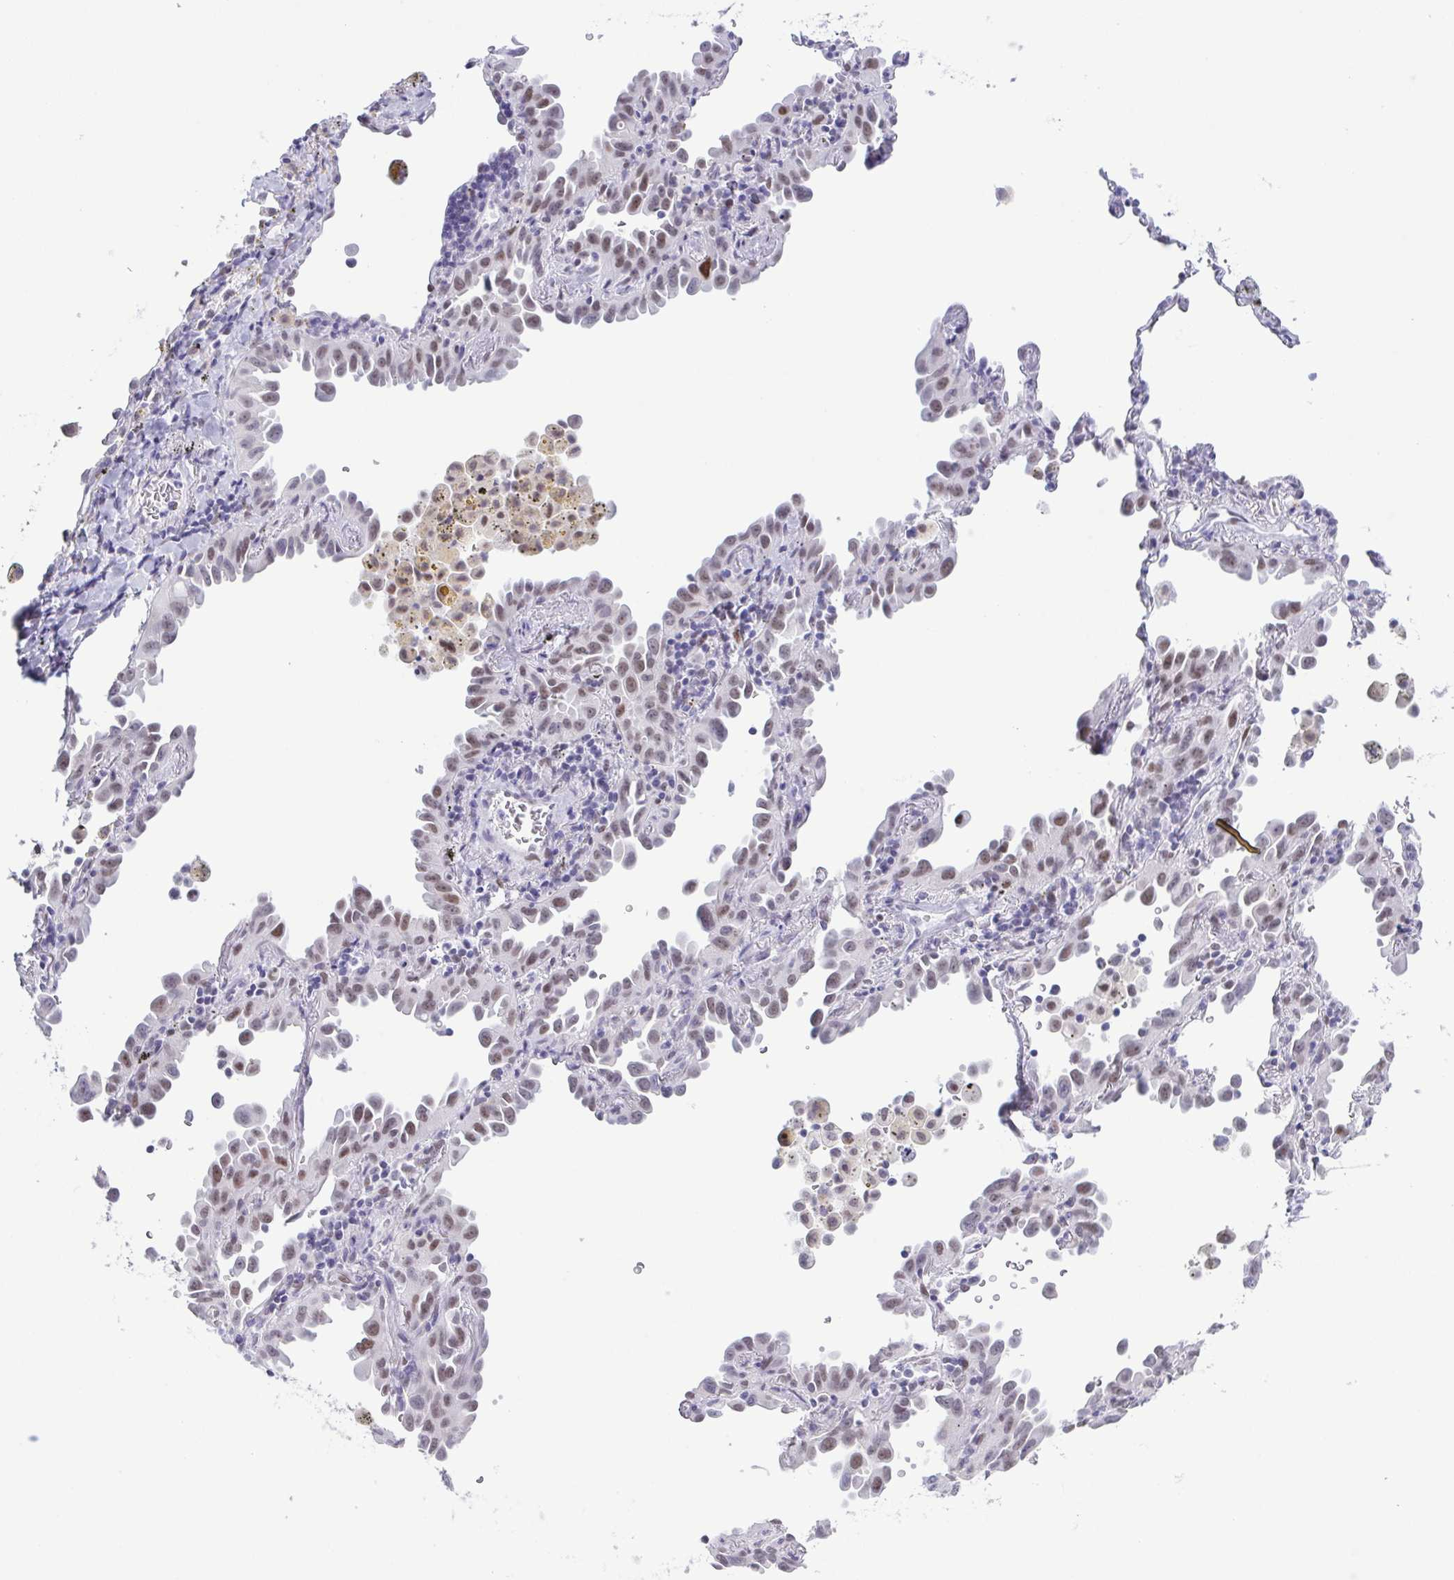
{"staining": {"intensity": "weak", "quantity": "25%-75%", "location": "nuclear"}, "tissue": "lung cancer", "cell_type": "Tumor cells", "image_type": "cancer", "snomed": [{"axis": "morphology", "description": "Adenocarcinoma, NOS"}, {"axis": "topography", "description": "Lung"}], "caption": "Immunohistochemical staining of human lung adenocarcinoma shows low levels of weak nuclear protein expression in about 25%-75% of tumor cells. (brown staining indicates protein expression, while blue staining denotes nuclei).", "gene": "SUGP2", "patient": {"sex": "male", "age": 68}}